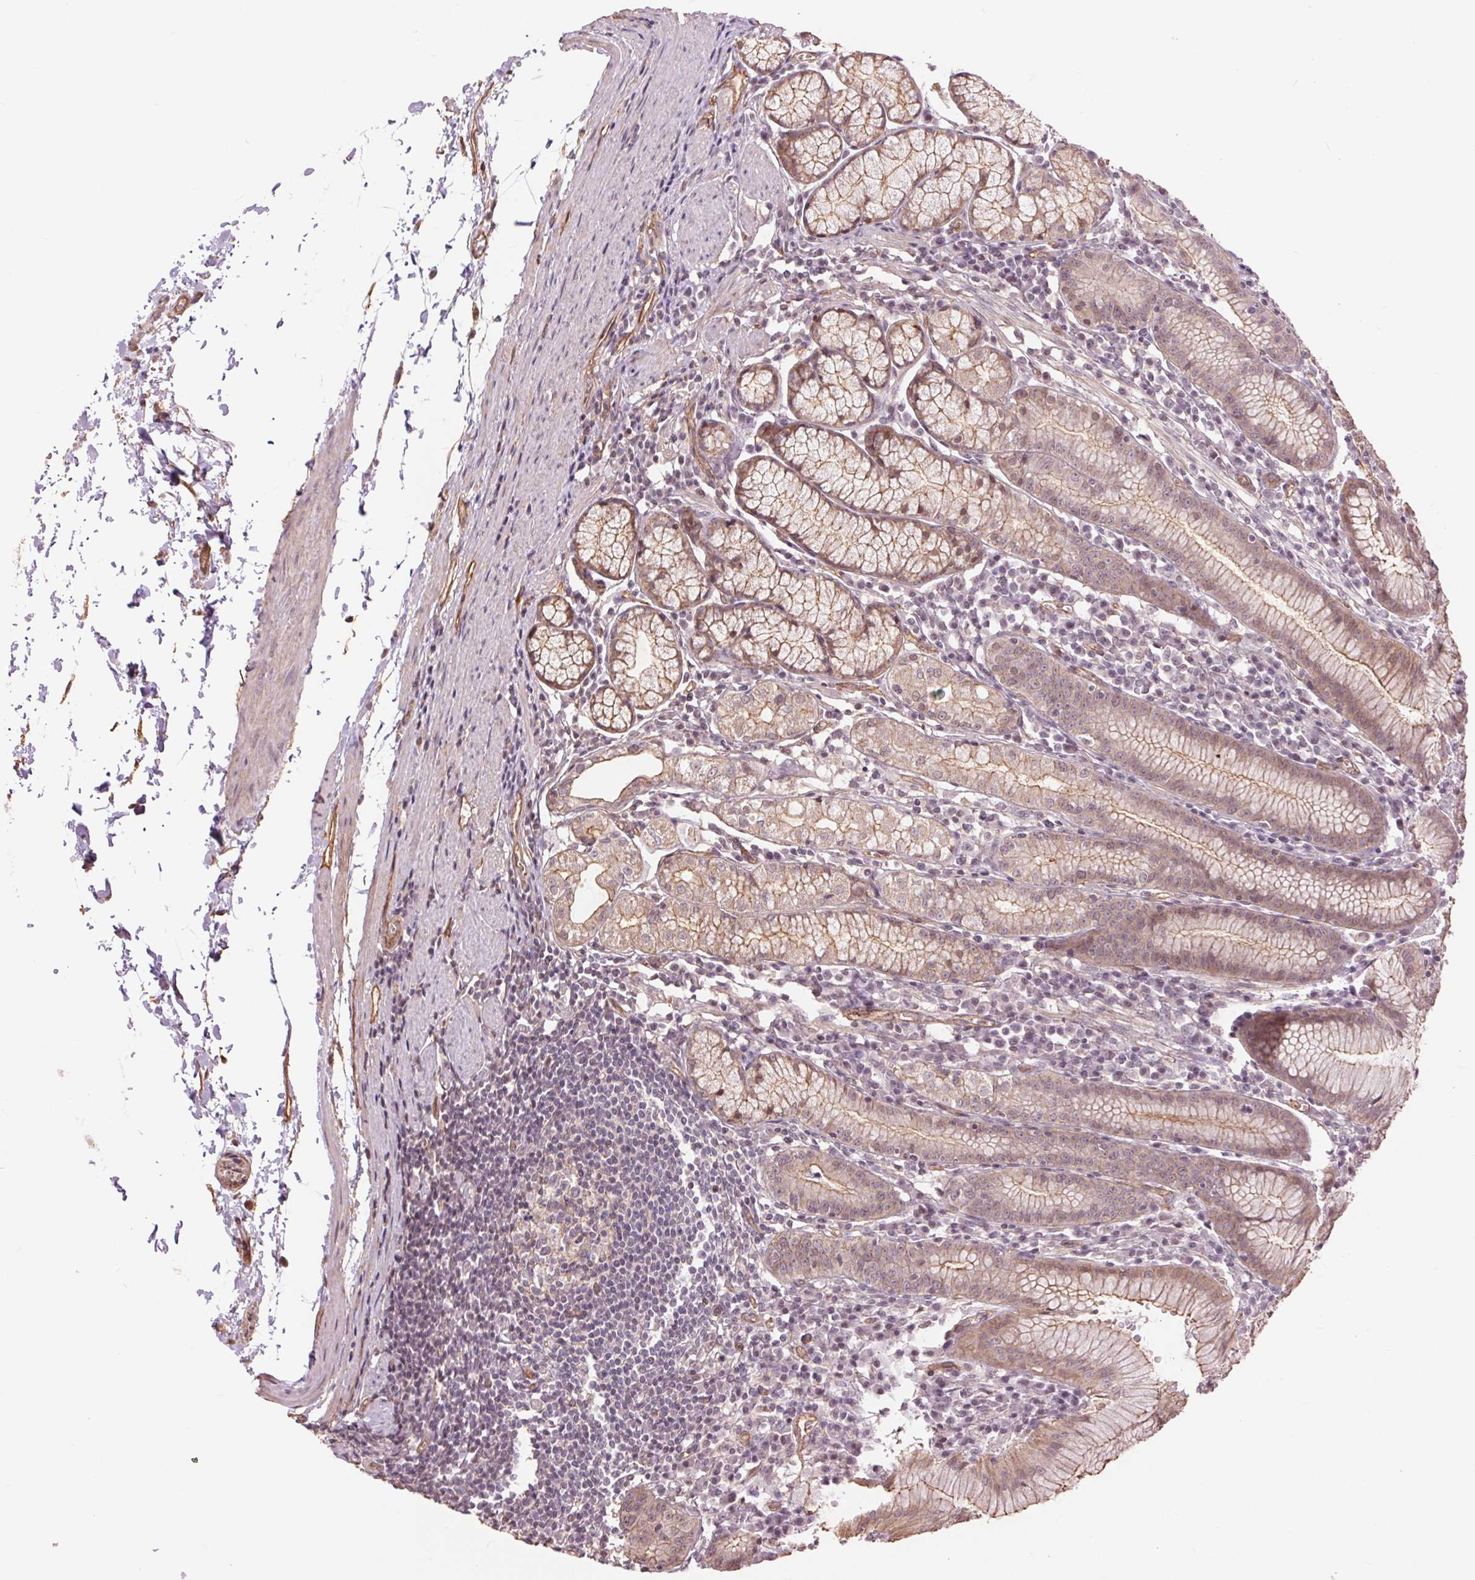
{"staining": {"intensity": "weak", "quantity": ">75%", "location": "cytoplasmic/membranous,nuclear"}, "tissue": "stomach", "cell_type": "Glandular cells", "image_type": "normal", "snomed": [{"axis": "morphology", "description": "Normal tissue, NOS"}, {"axis": "topography", "description": "Stomach"}], "caption": "DAB immunohistochemical staining of normal human stomach reveals weak cytoplasmic/membranous,nuclear protein expression in approximately >75% of glandular cells.", "gene": "PALM", "patient": {"sex": "male", "age": 55}}